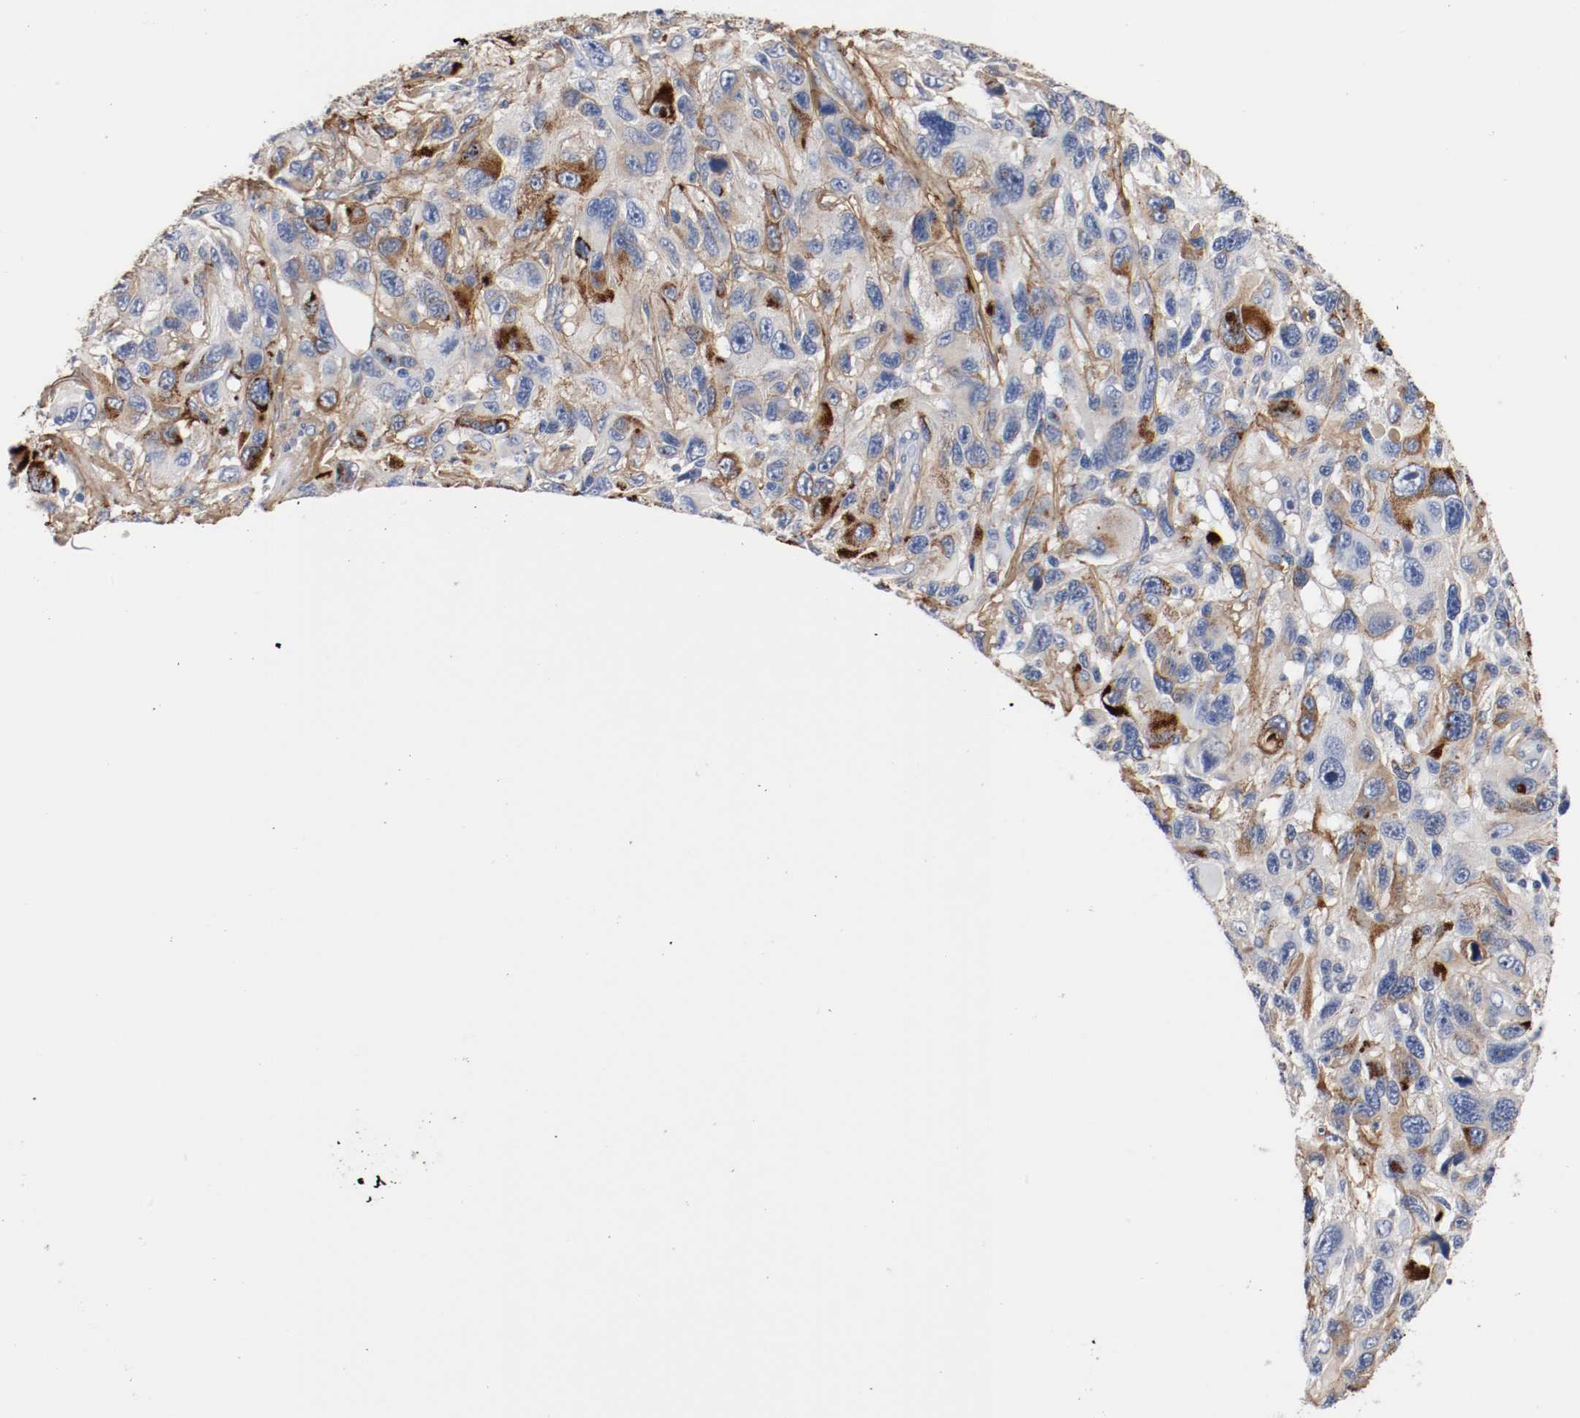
{"staining": {"intensity": "strong", "quantity": "25%-75%", "location": "cytoplasmic/membranous"}, "tissue": "melanoma", "cell_type": "Tumor cells", "image_type": "cancer", "snomed": [{"axis": "morphology", "description": "Malignant melanoma, NOS"}, {"axis": "topography", "description": "Skin"}], "caption": "Approximately 25%-75% of tumor cells in human melanoma demonstrate strong cytoplasmic/membranous protein positivity as visualized by brown immunohistochemical staining.", "gene": "TNC", "patient": {"sex": "male", "age": 53}}